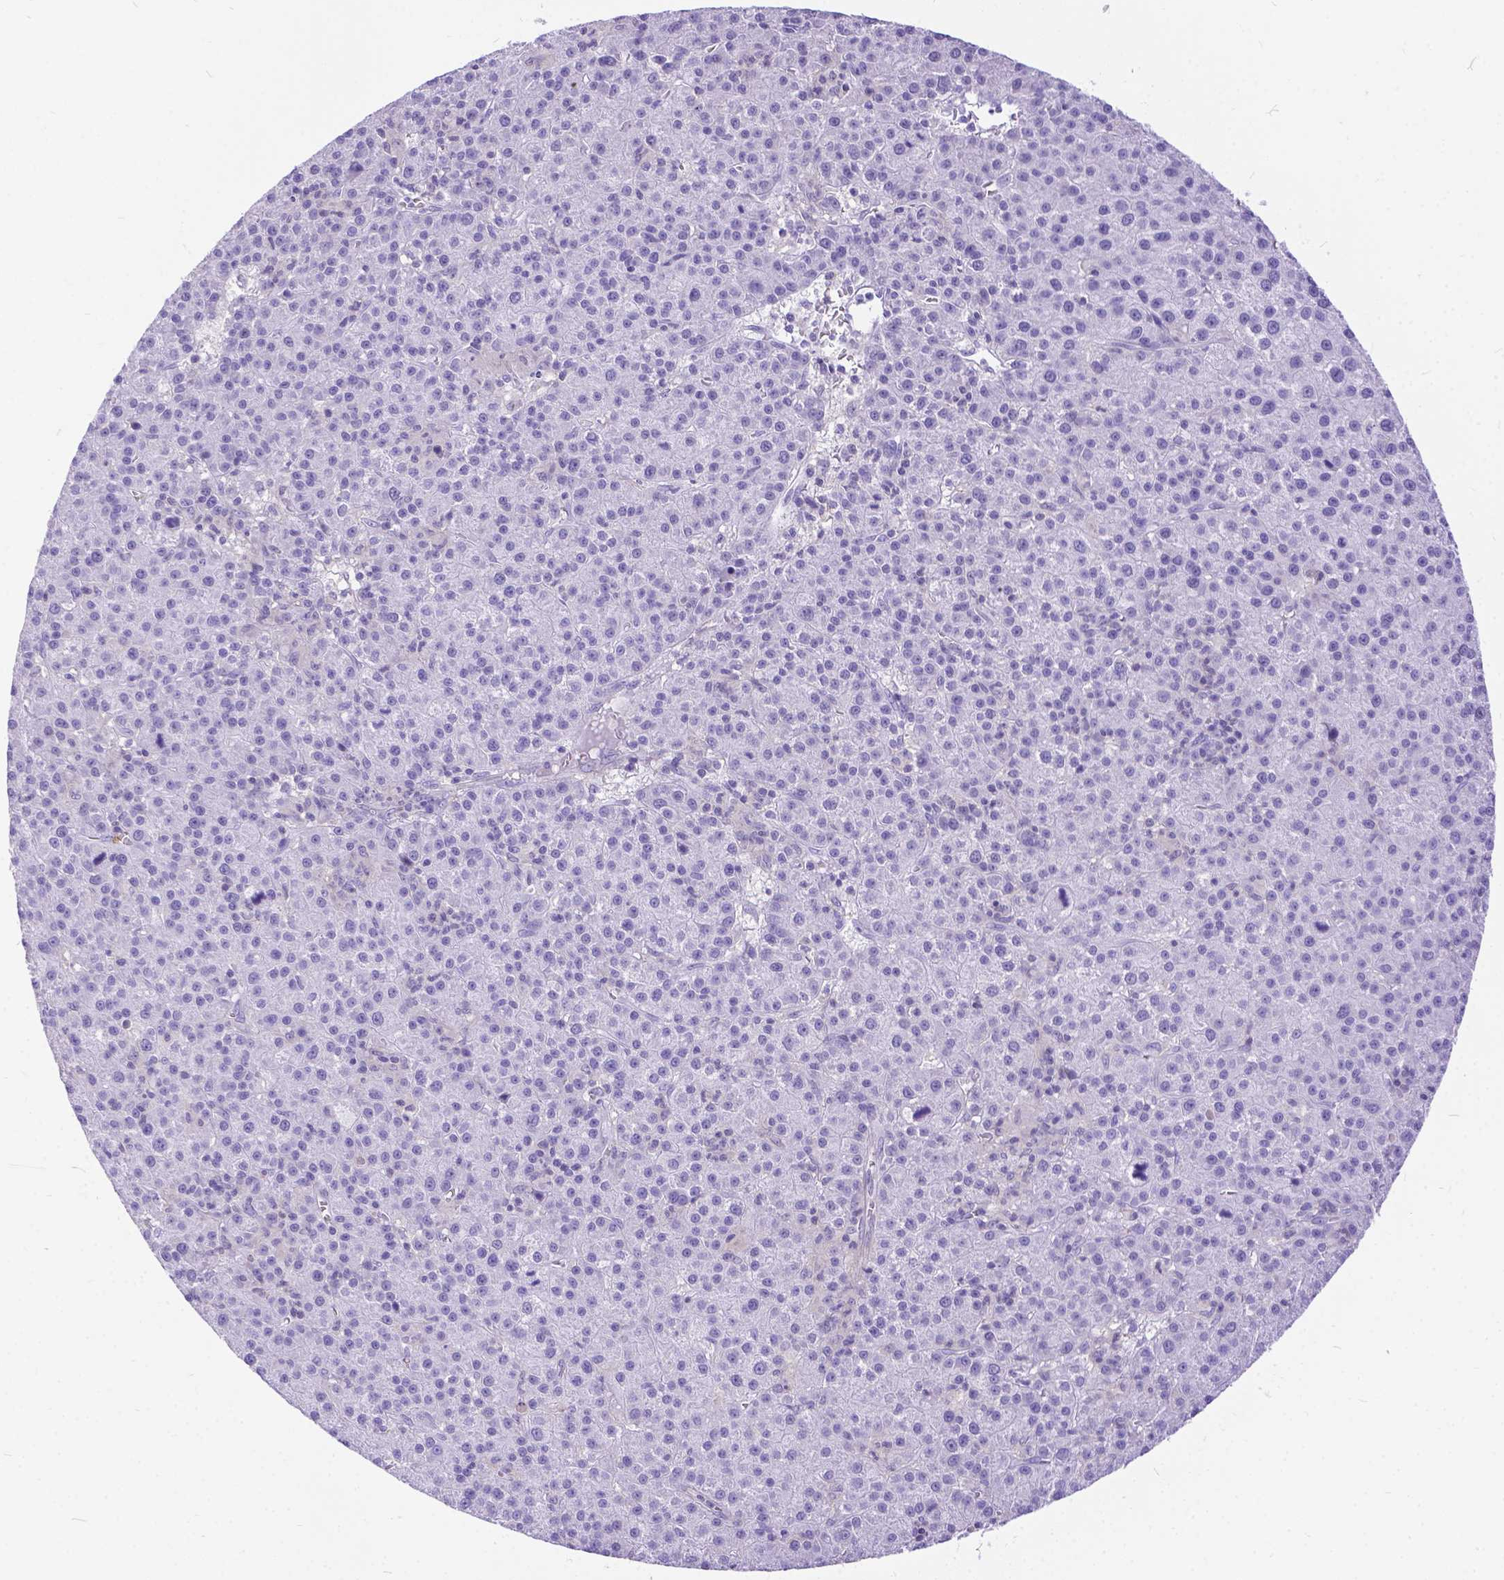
{"staining": {"intensity": "negative", "quantity": "none", "location": "none"}, "tissue": "liver cancer", "cell_type": "Tumor cells", "image_type": "cancer", "snomed": [{"axis": "morphology", "description": "Carcinoma, Hepatocellular, NOS"}, {"axis": "topography", "description": "Liver"}], "caption": "The photomicrograph displays no significant positivity in tumor cells of liver cancer. (Brightfield microscopy of DAB immunohistochemistry (IHC) at high magnification).", "gene": "TMEM169", "patient": {"sex": "female", "age": 60}}